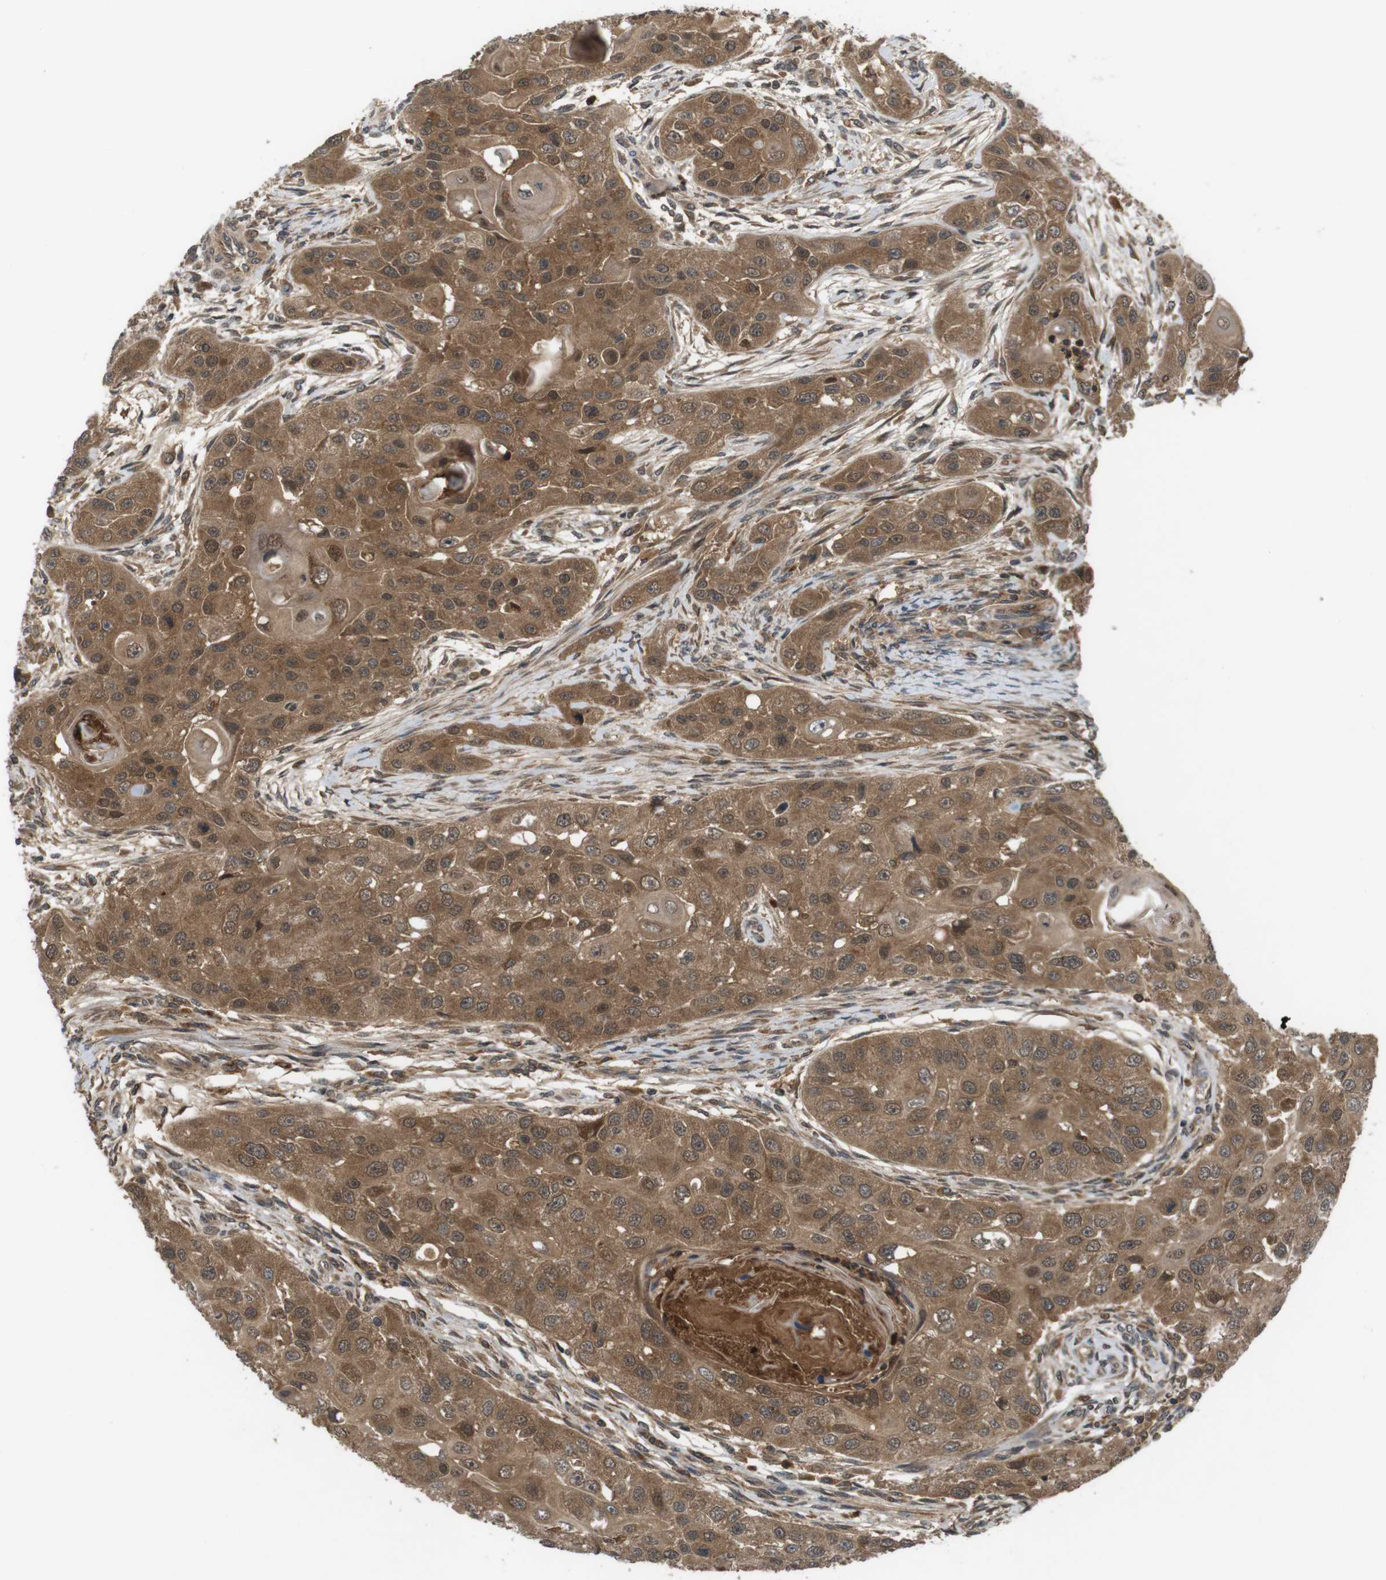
{"staining": {"intensity": "moderate", "quantity": ">75%", "location": "cytoplasmic/membranous"}, "tissue": "head and neck cancer", "cell_type": "Tumor cells", "image_type": "cancer", "snomed": [{"axis": "morphology", "description": "Normal tissue, NOS"}, {"axis": "morphology", "description": "Squamous cell carcinoma, NOS"}, {"axis": "topography", "description": "Skeletal muscle"}, {"axis": "topography", "description": "Head-Neck"}], "caption": "Immunohistochemistry (DAB) staining of head and neck squamous cell carcinoma exhibits moderate cytoplasmic/membranous protein staining in about >75% of tumor cells.", "gene": "NFKBIE", "patient": {"sex": "male", "age": 51}}